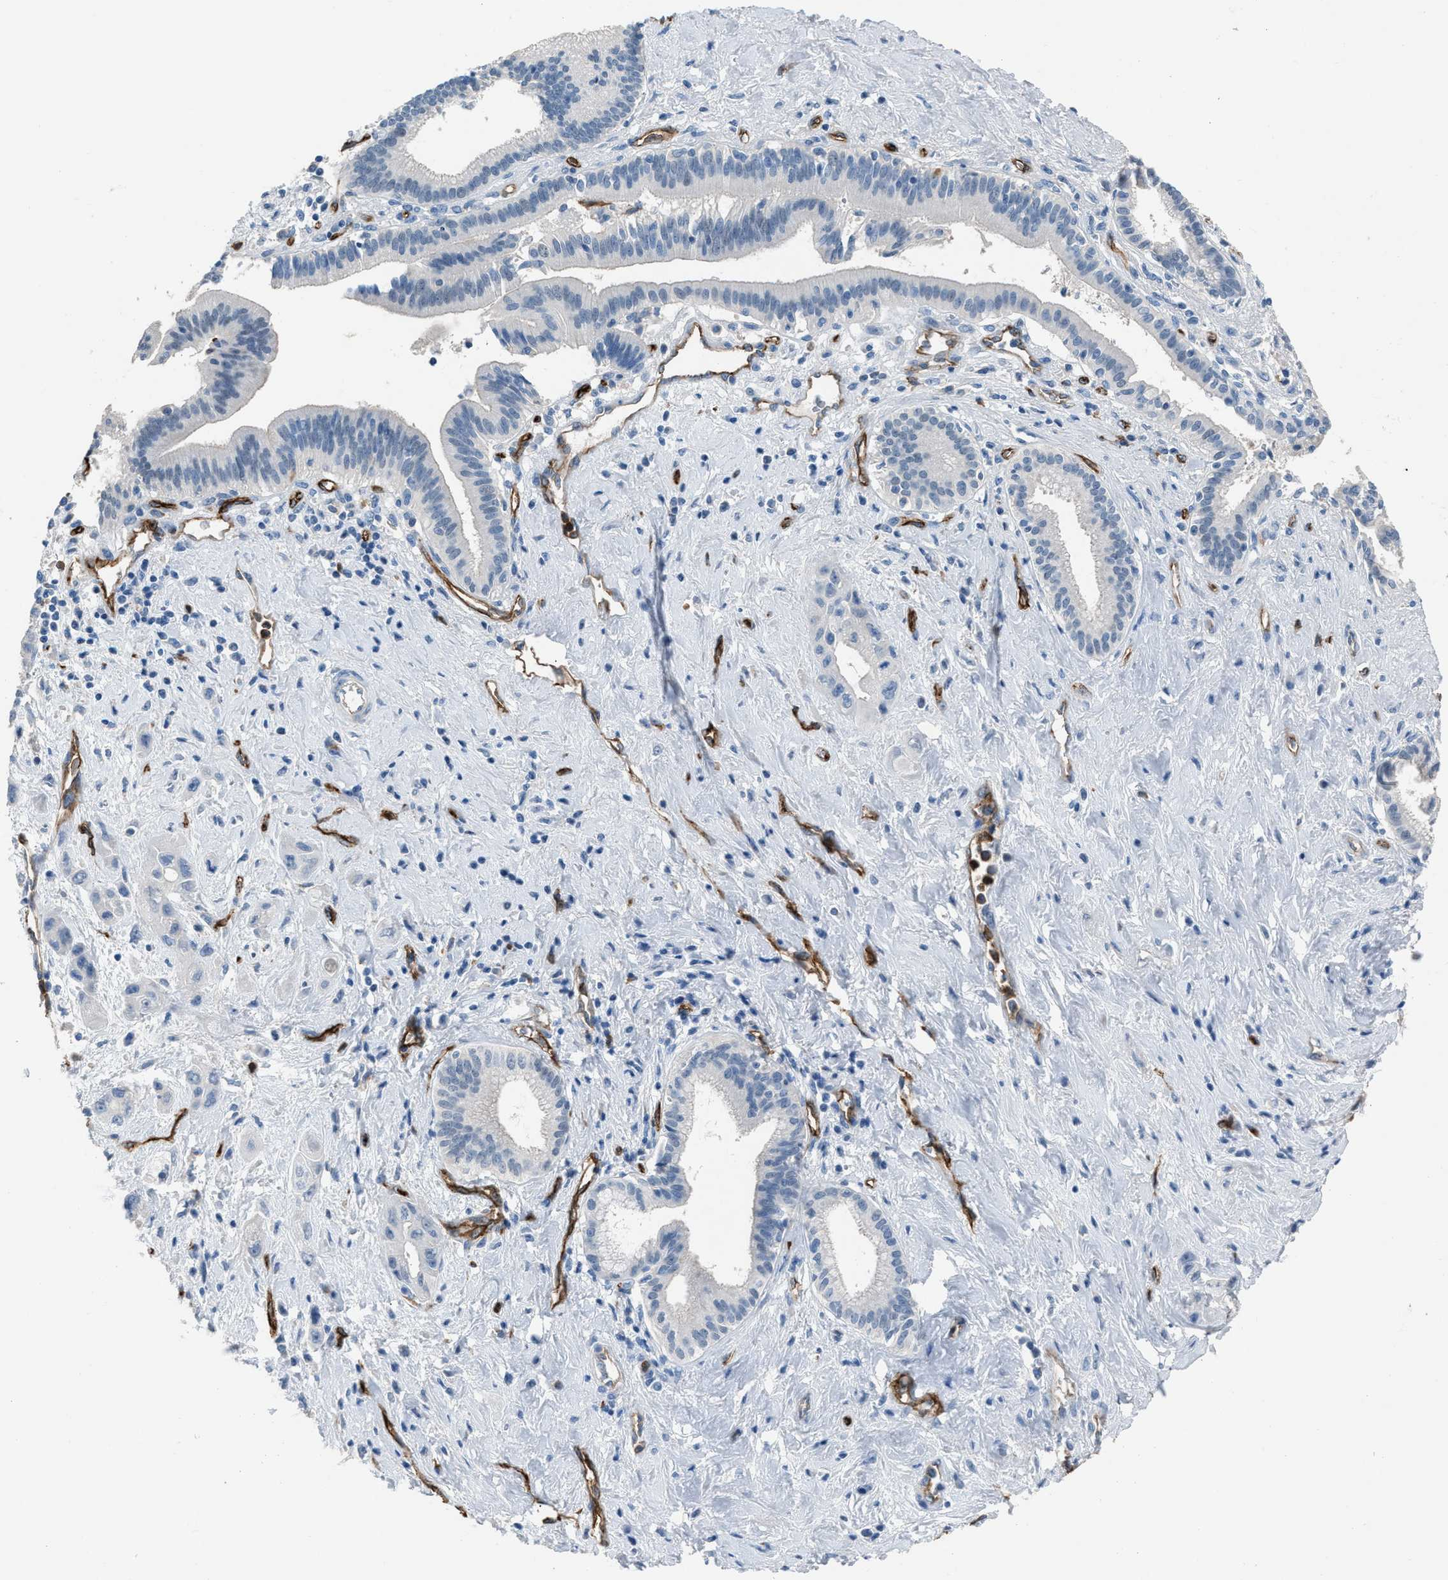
{"staining": {"intensity": "negative", "quantity": "none", "location": "none"}, "tissue": "pancreatic cancer", "cell_type": "Tumor cells", "image_type": "cancer", "snomed": [{"axis": "morphology", "description": "Adenocarcinoma, NOS"}, {"axis": "topography", "description": "Pancreas"}], "caption": "Immunohistochemistry (IHC) of pancreatic cancer (adenocarcinoma) shows no positivity in tumor cells.", "gene": "DYSF", "patient": {"sex": "female", "age": 66}}